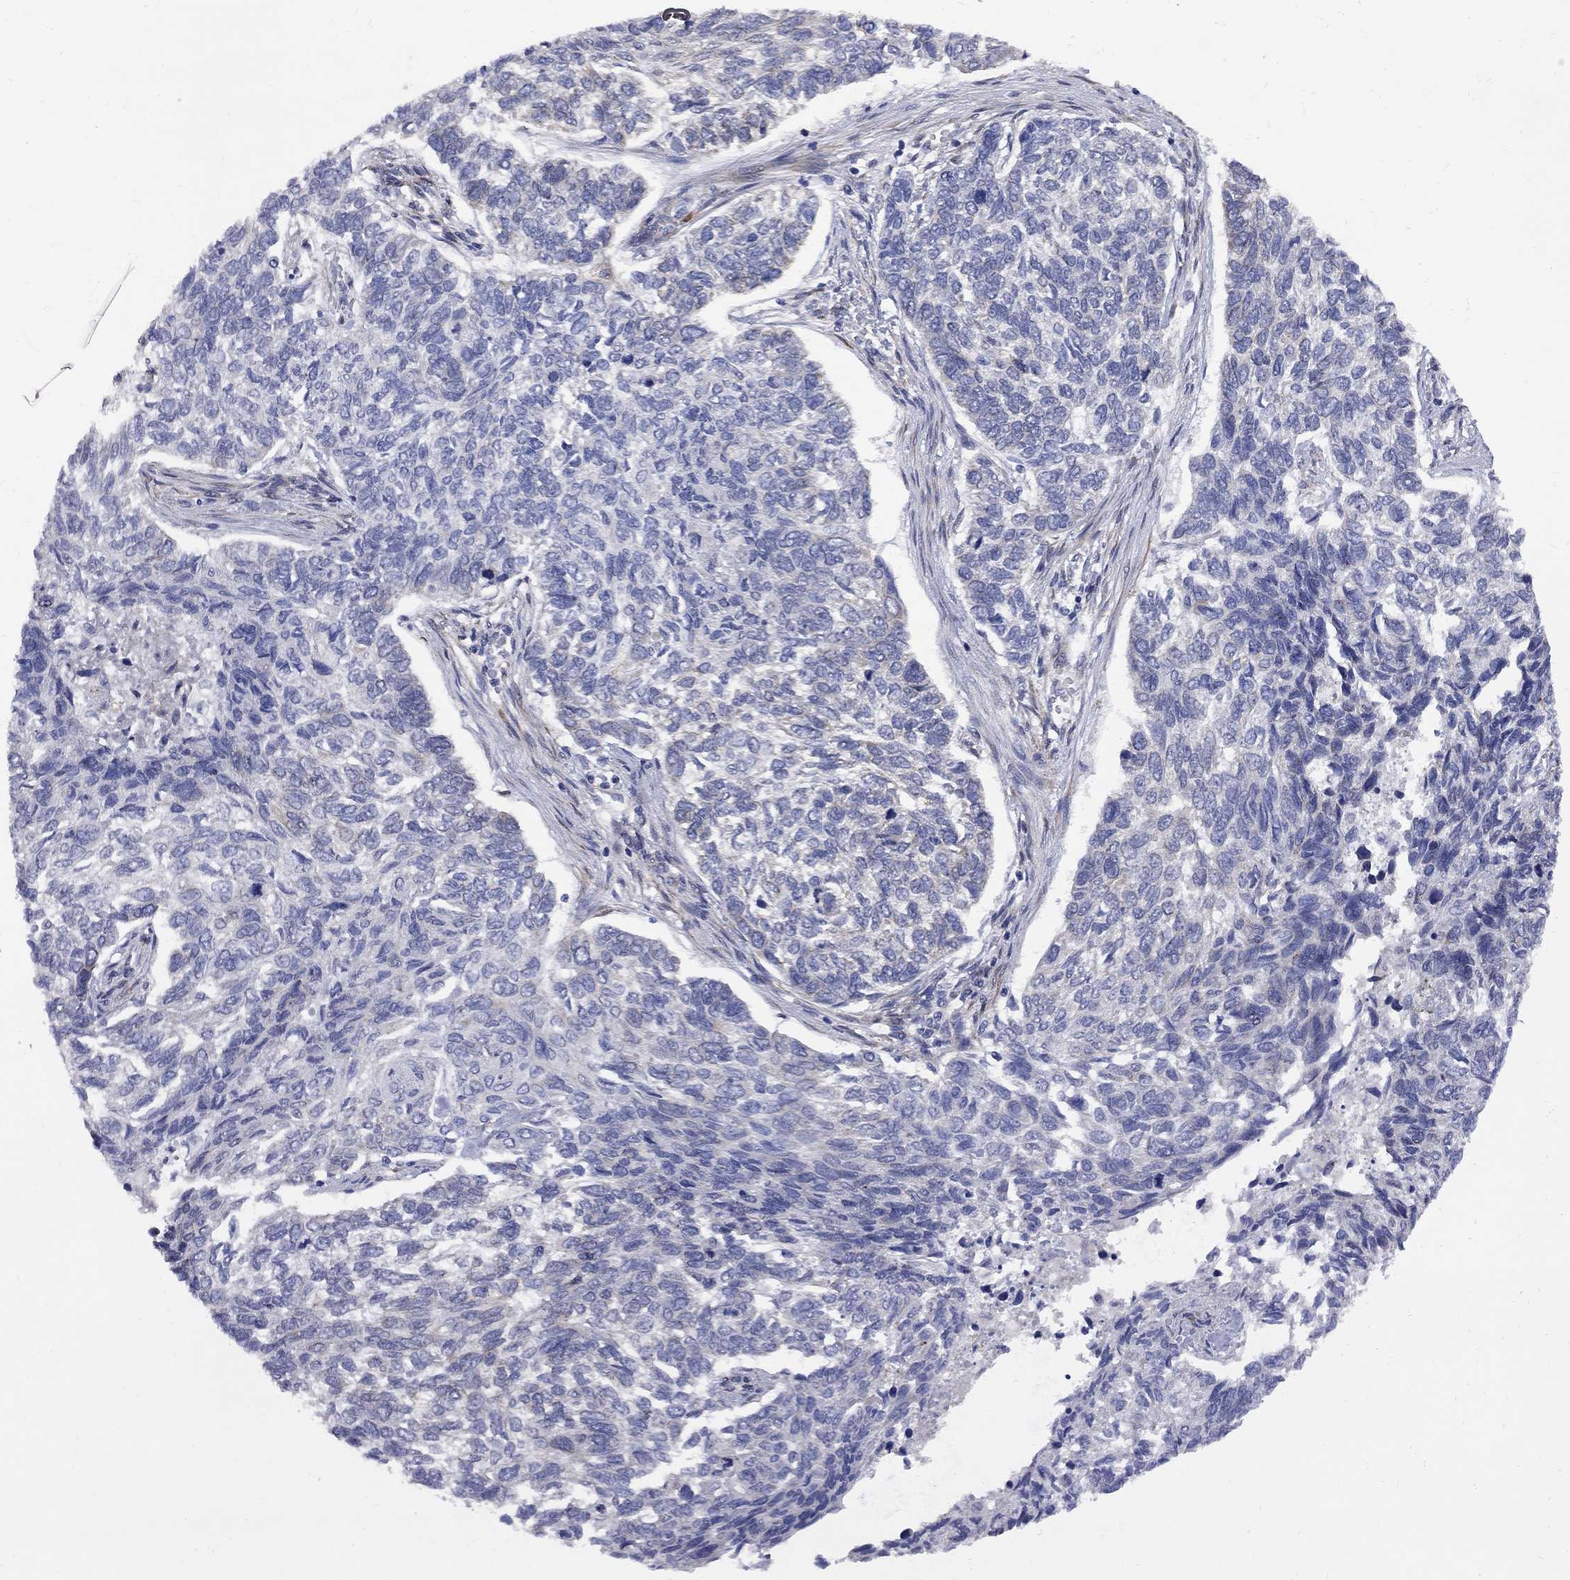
{"staining": {"intensity": "negative", "quantity": "none", "location": "none"}, "tissue": "skin cancer", "cell_type": "Tumor cells", "image_type": "cancer", "snomed": [{"axis": "morphology", "description": "Basal cell carcinoma"}, {"axis": "topography", "description": "Skin"}], "caption": "Tumor cells are negative for protein expression in human basal cell carcinoma (skin).", "gene": "MTHFR", "patient": {"sex": "female", "age": 65}}